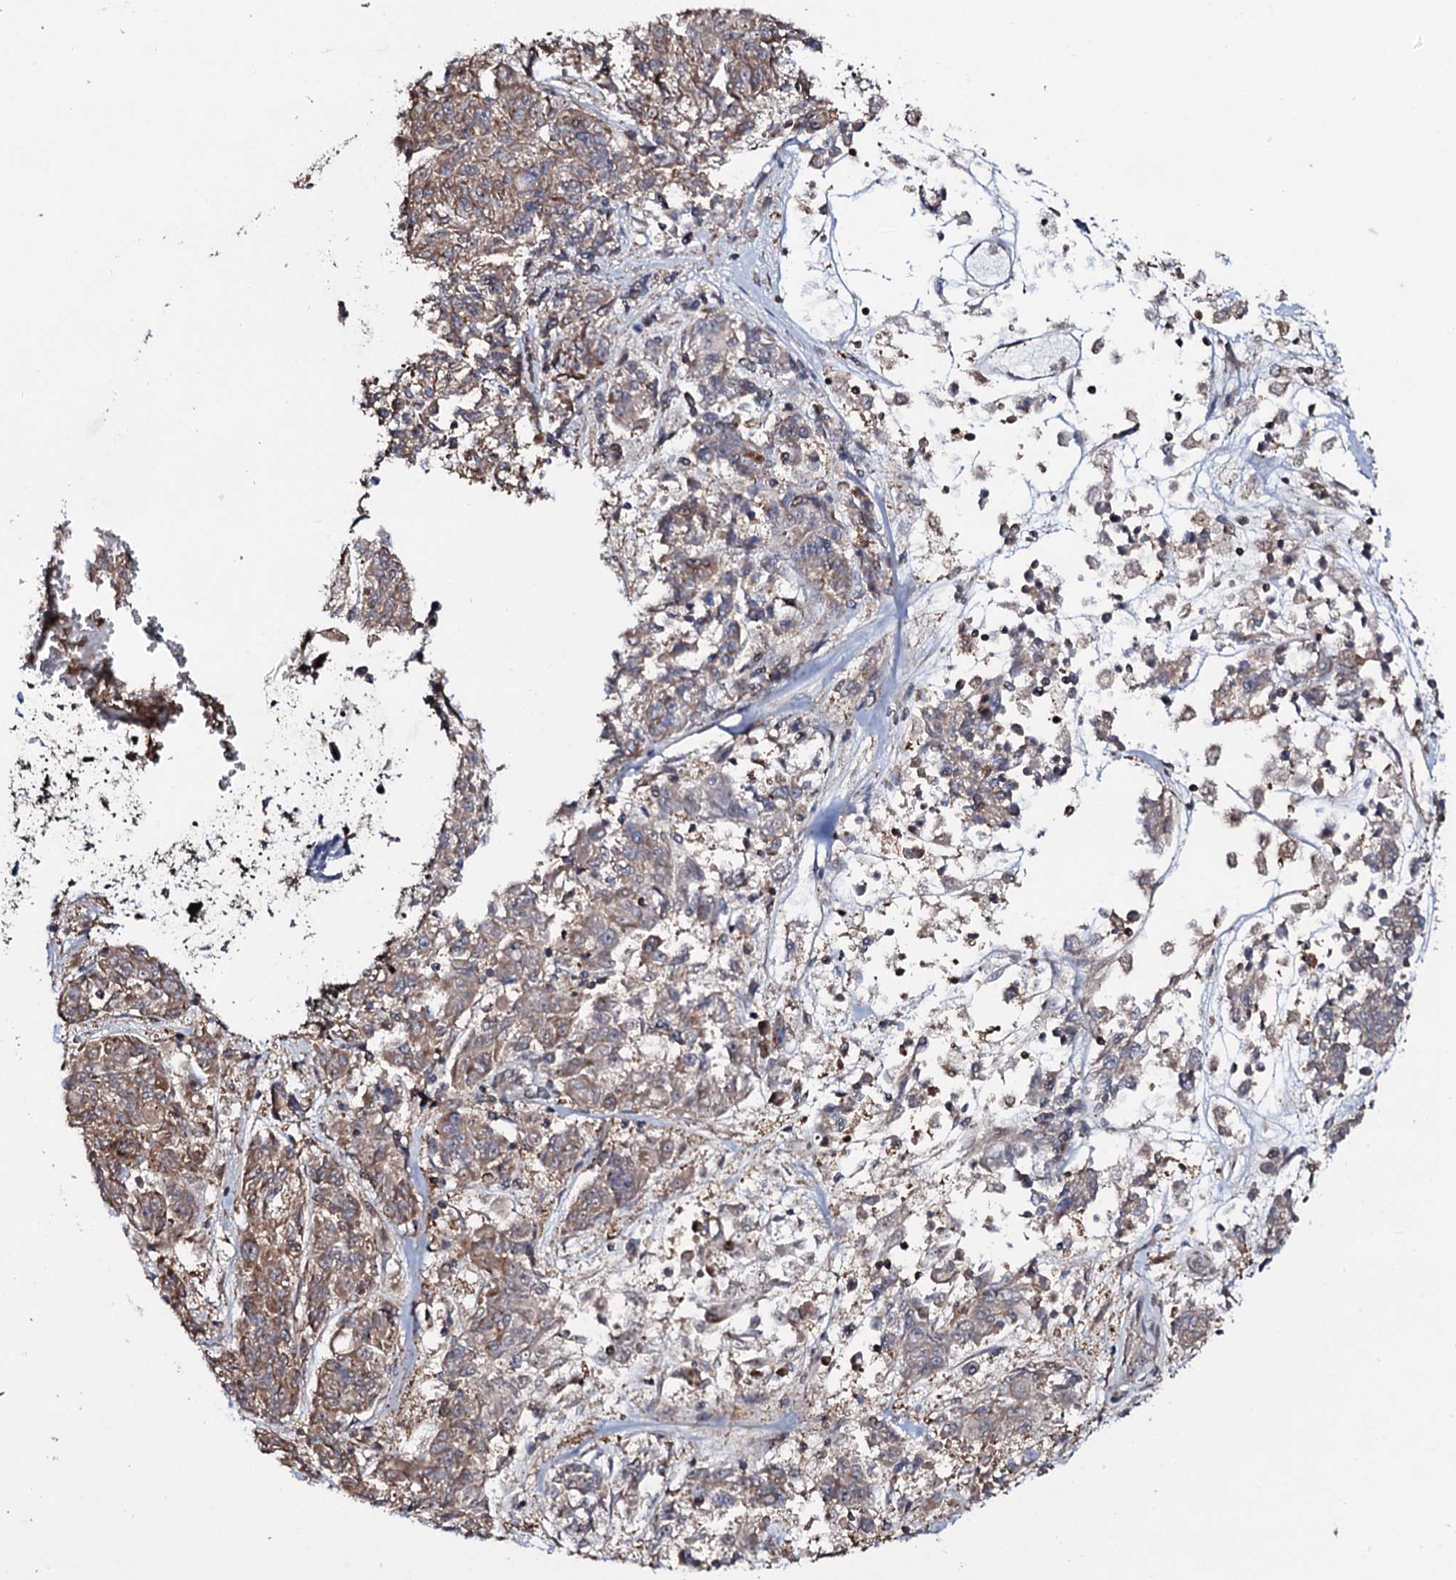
{"staining": {"intensity": "weak", "quantity": ">75%", "location": "cytoplasmic/membranous"}, "tissue": "melanoma", "cell_type": "Tumor cells", "image_type": "cancer", "snomed": [{"axis": "morphology", "description": "Malignant melanoma, NOS"}, {"axis": "topography", "description": "Skin"}], "caption": "This is a micrograph of immunohistochemistry (IHC) staining of melanoma, which shows weak staining in the cytoplasmic/membranous of tumor cells.", "gene": "COG6", "patient": {"sex": "male", "age": 53}}